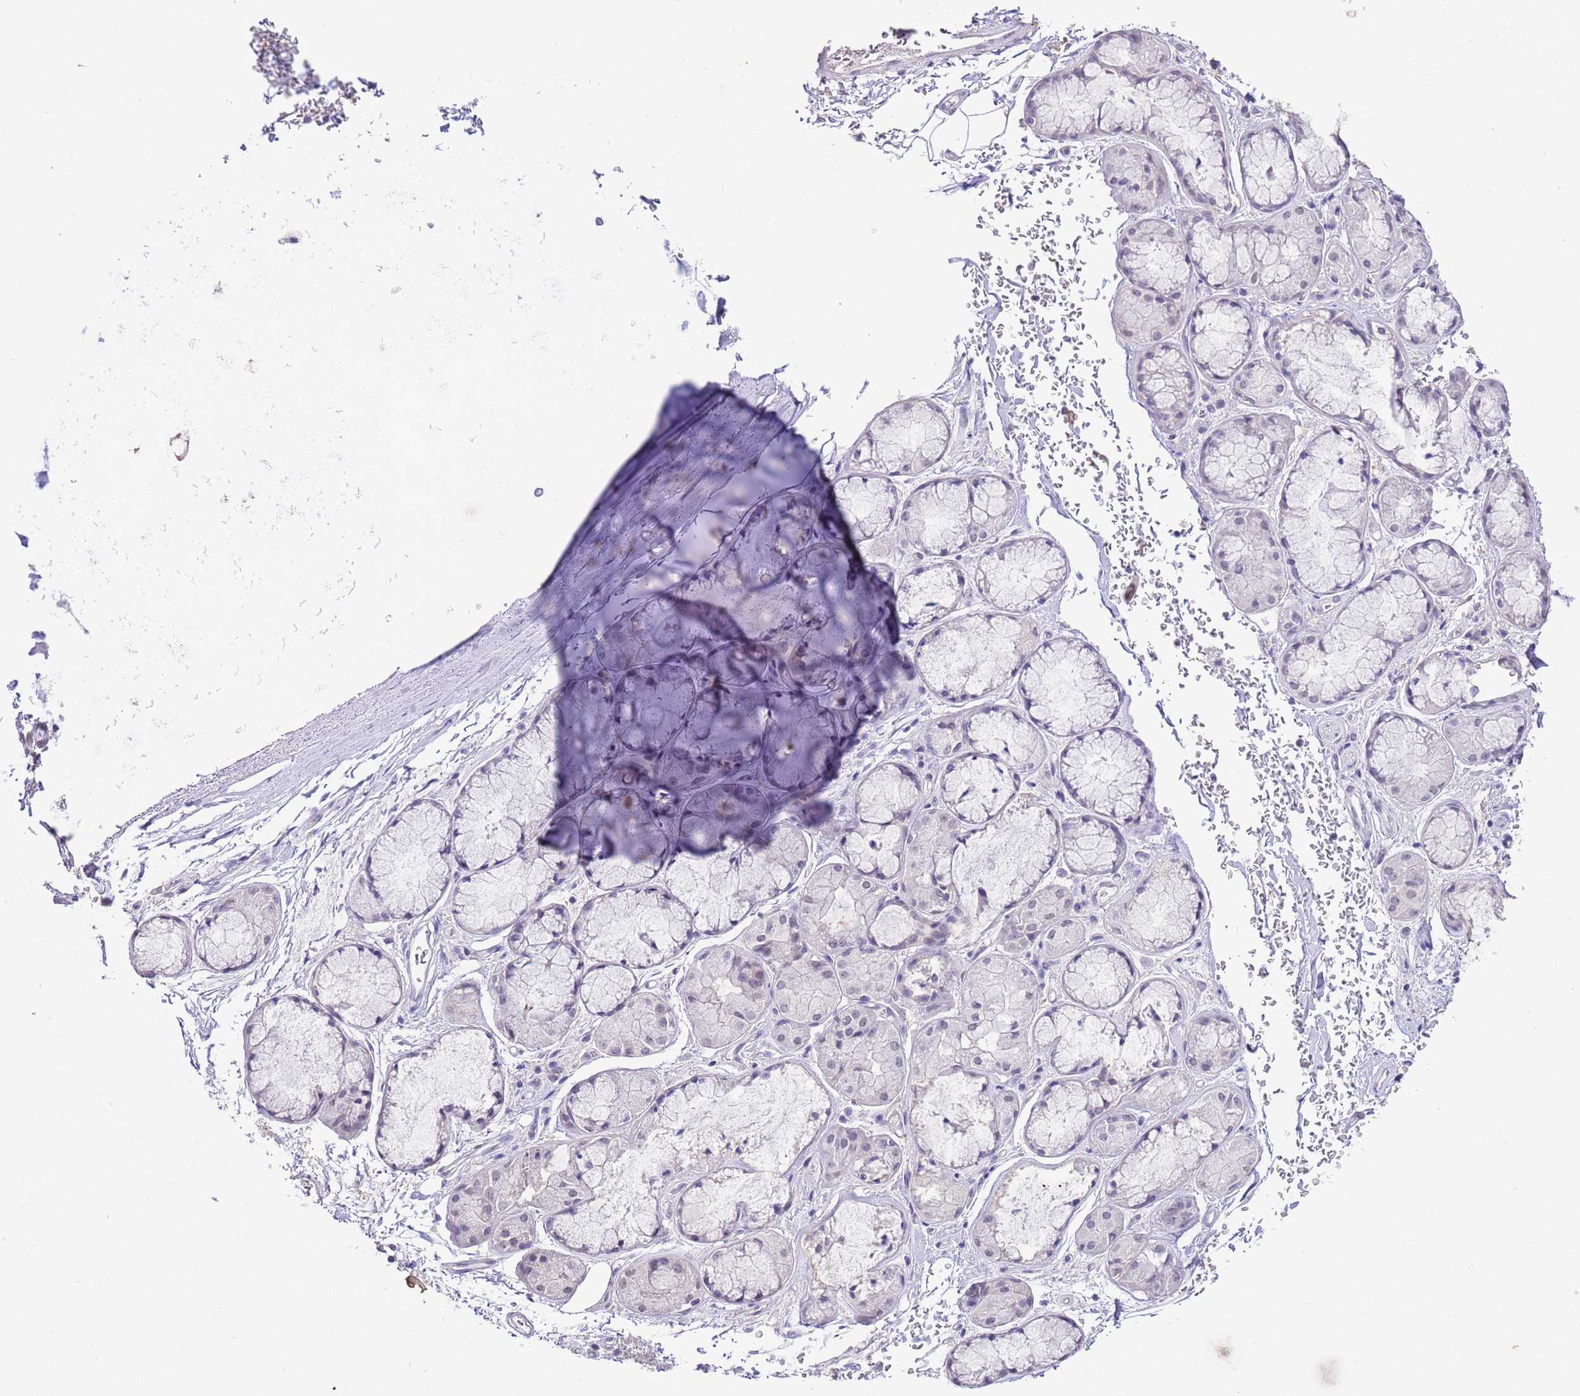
{"staining": {"intensity": "negative", "quantity": "none", "location": "none"}, "tissue": "soft tissue", "cell_type": "Chondrocytes", "image_type": "normal", "snomed": [{"axis": "morphology", "description": "Normal tissue, NOS"}, {"axis": "topography", "description": "Cartilage tissue"}], "caption": "Soft tissue was stained to show a protein in brown. There is no significant positivity in chondrocytes. Brightfield microscopy of immunohistochemistry stained with DAB (3,3'-diaminobenzidine) (brown) and hematoxylin (blue), captured at high magnification.", "gene": "IZUMO4", "patient": {"sex": "male", "age": 73}}